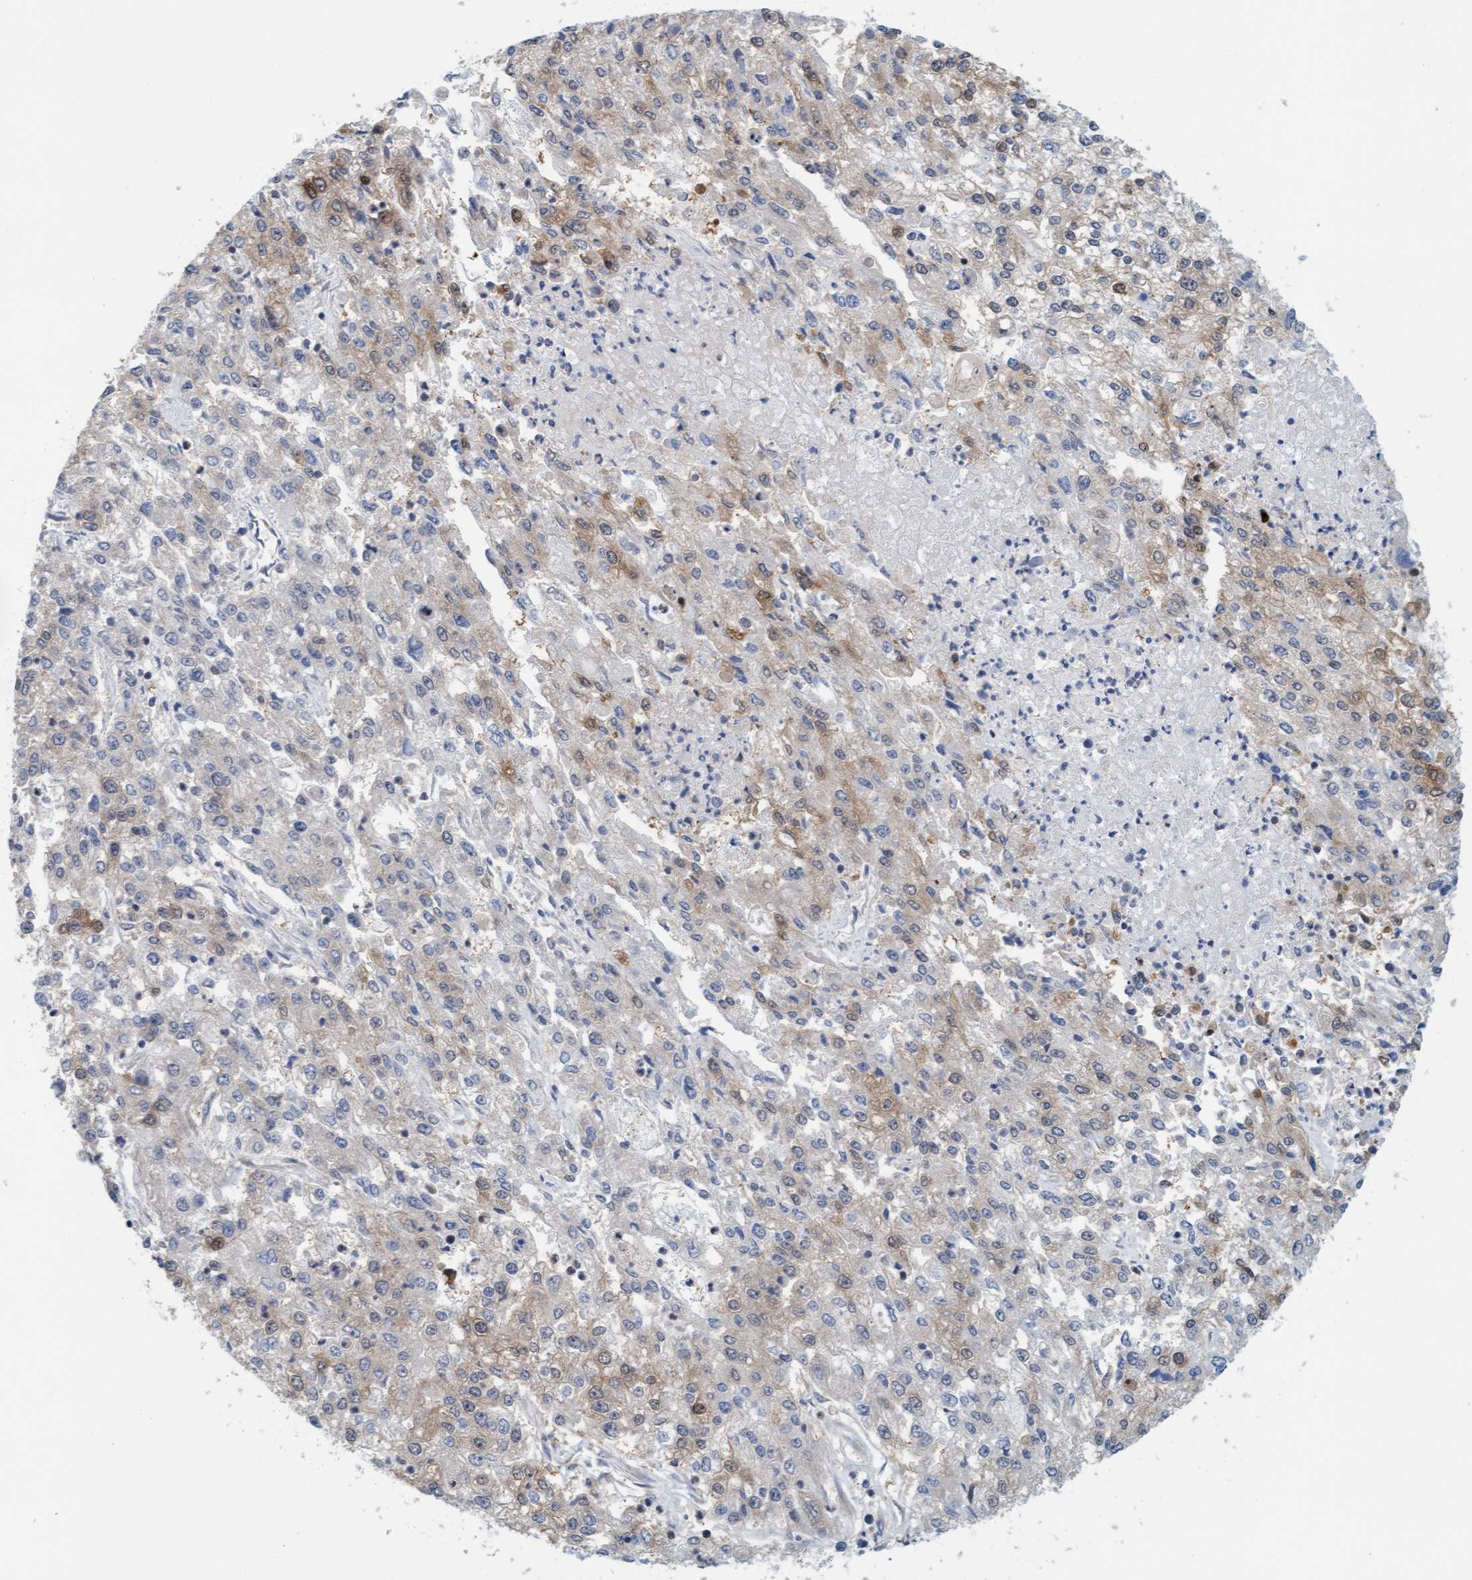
{"staining": {"intensity": "weak", "quantity": "<25%", "location": "cytoplasmic/membranous"}, "tissue": "endometrial cancer", "cell_type": "Tumor cells", "image_type": "cancer", "snomed": [{"axis": "morphology", "description": "Adenocarcinoma, NOS"}, {"axis": "topography", "description": "Endometrium"}], "caption": "This is a image of IHC staining of endometrial cancer, which shows no staining in tumor cells.", "gene": "EIF4EBP1", "patient": {"sex": "female", "age": 49}}